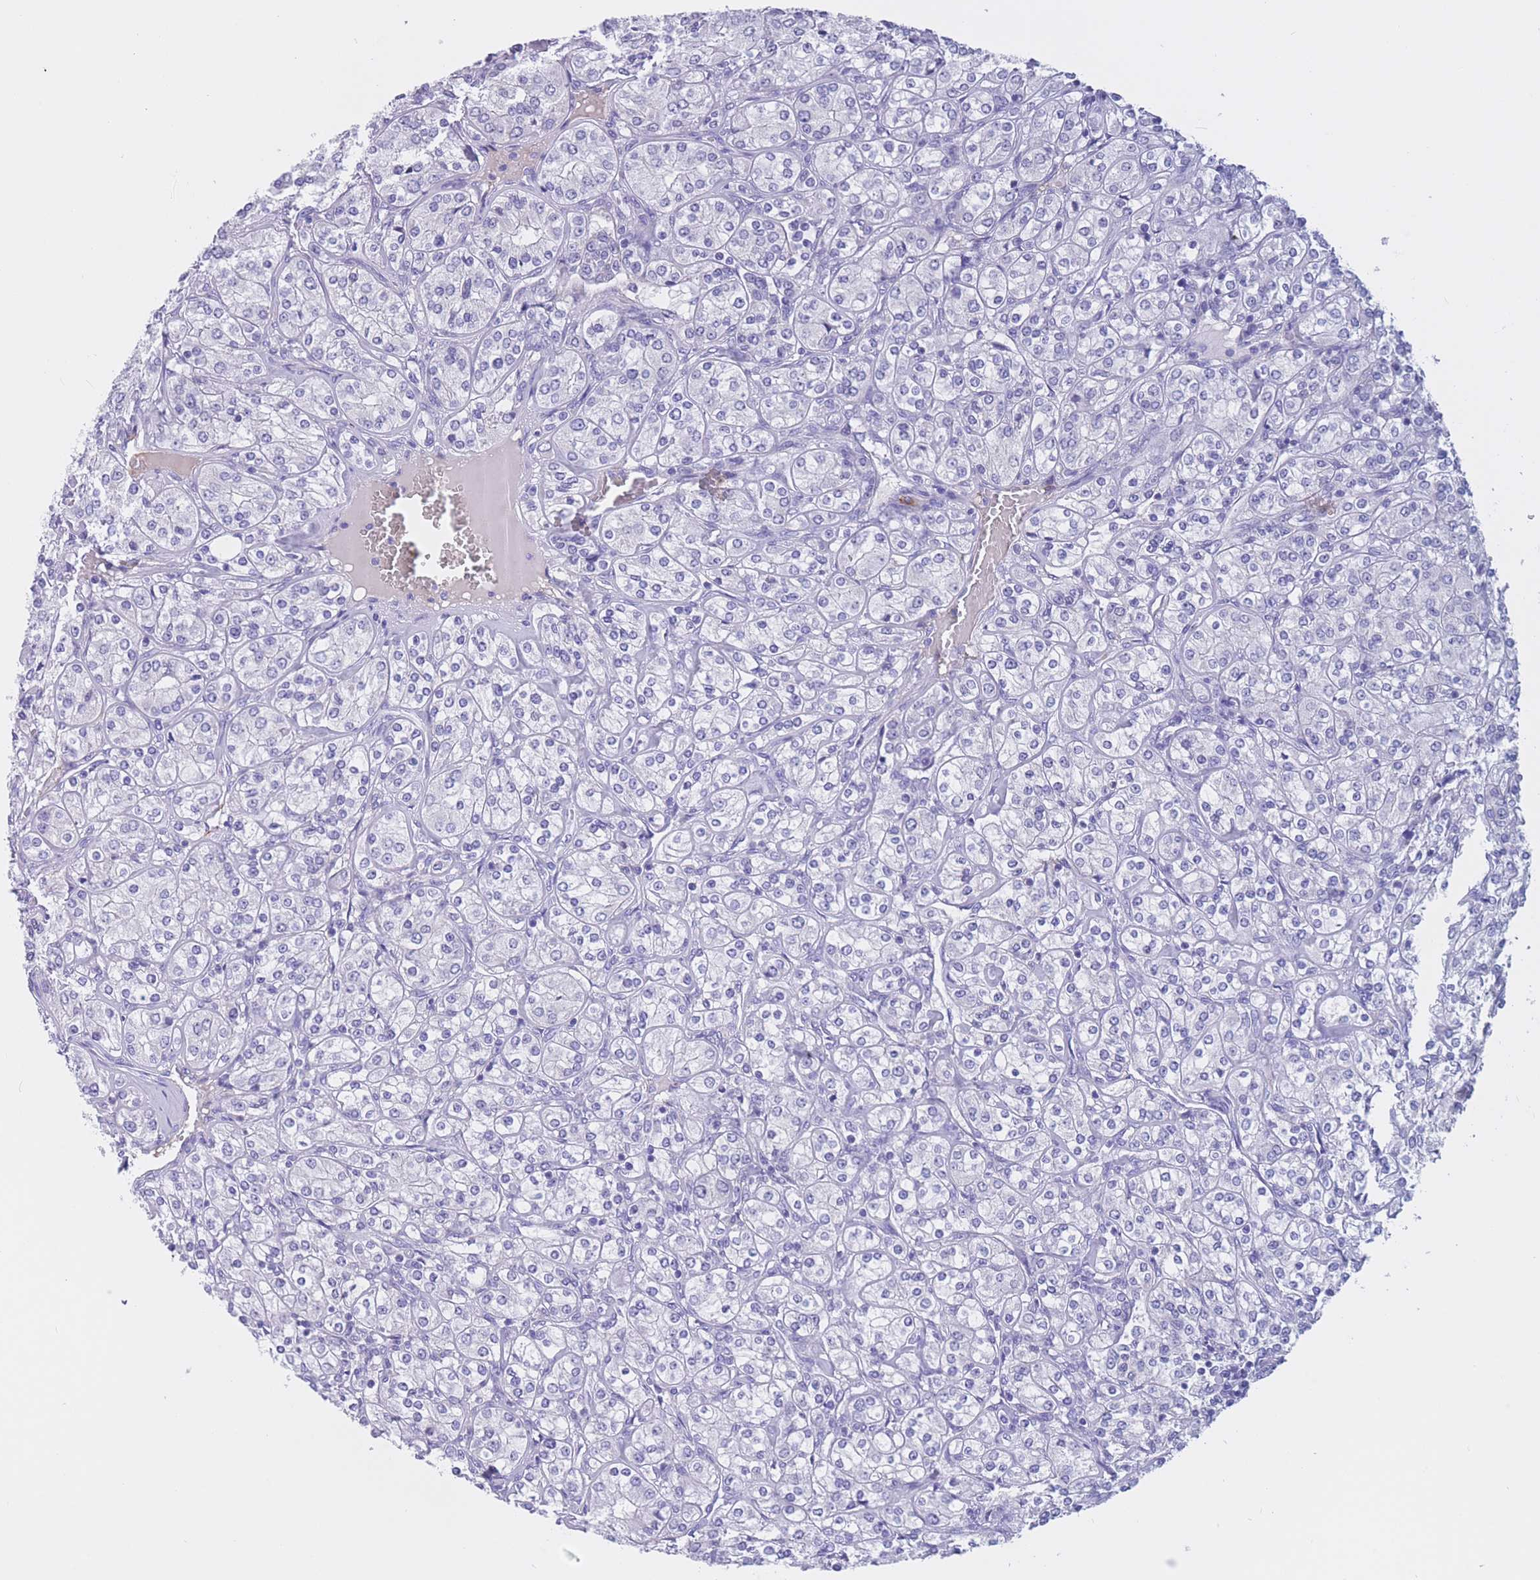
{"staining": {"intensity": "negative", "quantity": "none", "location": "none"}, "tissue": "renal cancer", "cell_type": "Tumor cells", "image_type": "cancer", "snomed": [{"axis": "morphology", "description": "Adenocarcinoma, NOS"}, {"axis": "topography", "description": "Kidney"}], "caption": "Photomicrograph shows no protein staining in tumor cells of renal cancer tissue.", "gene": "BOP1", "patient": {"sex": "male", "age": 77}}